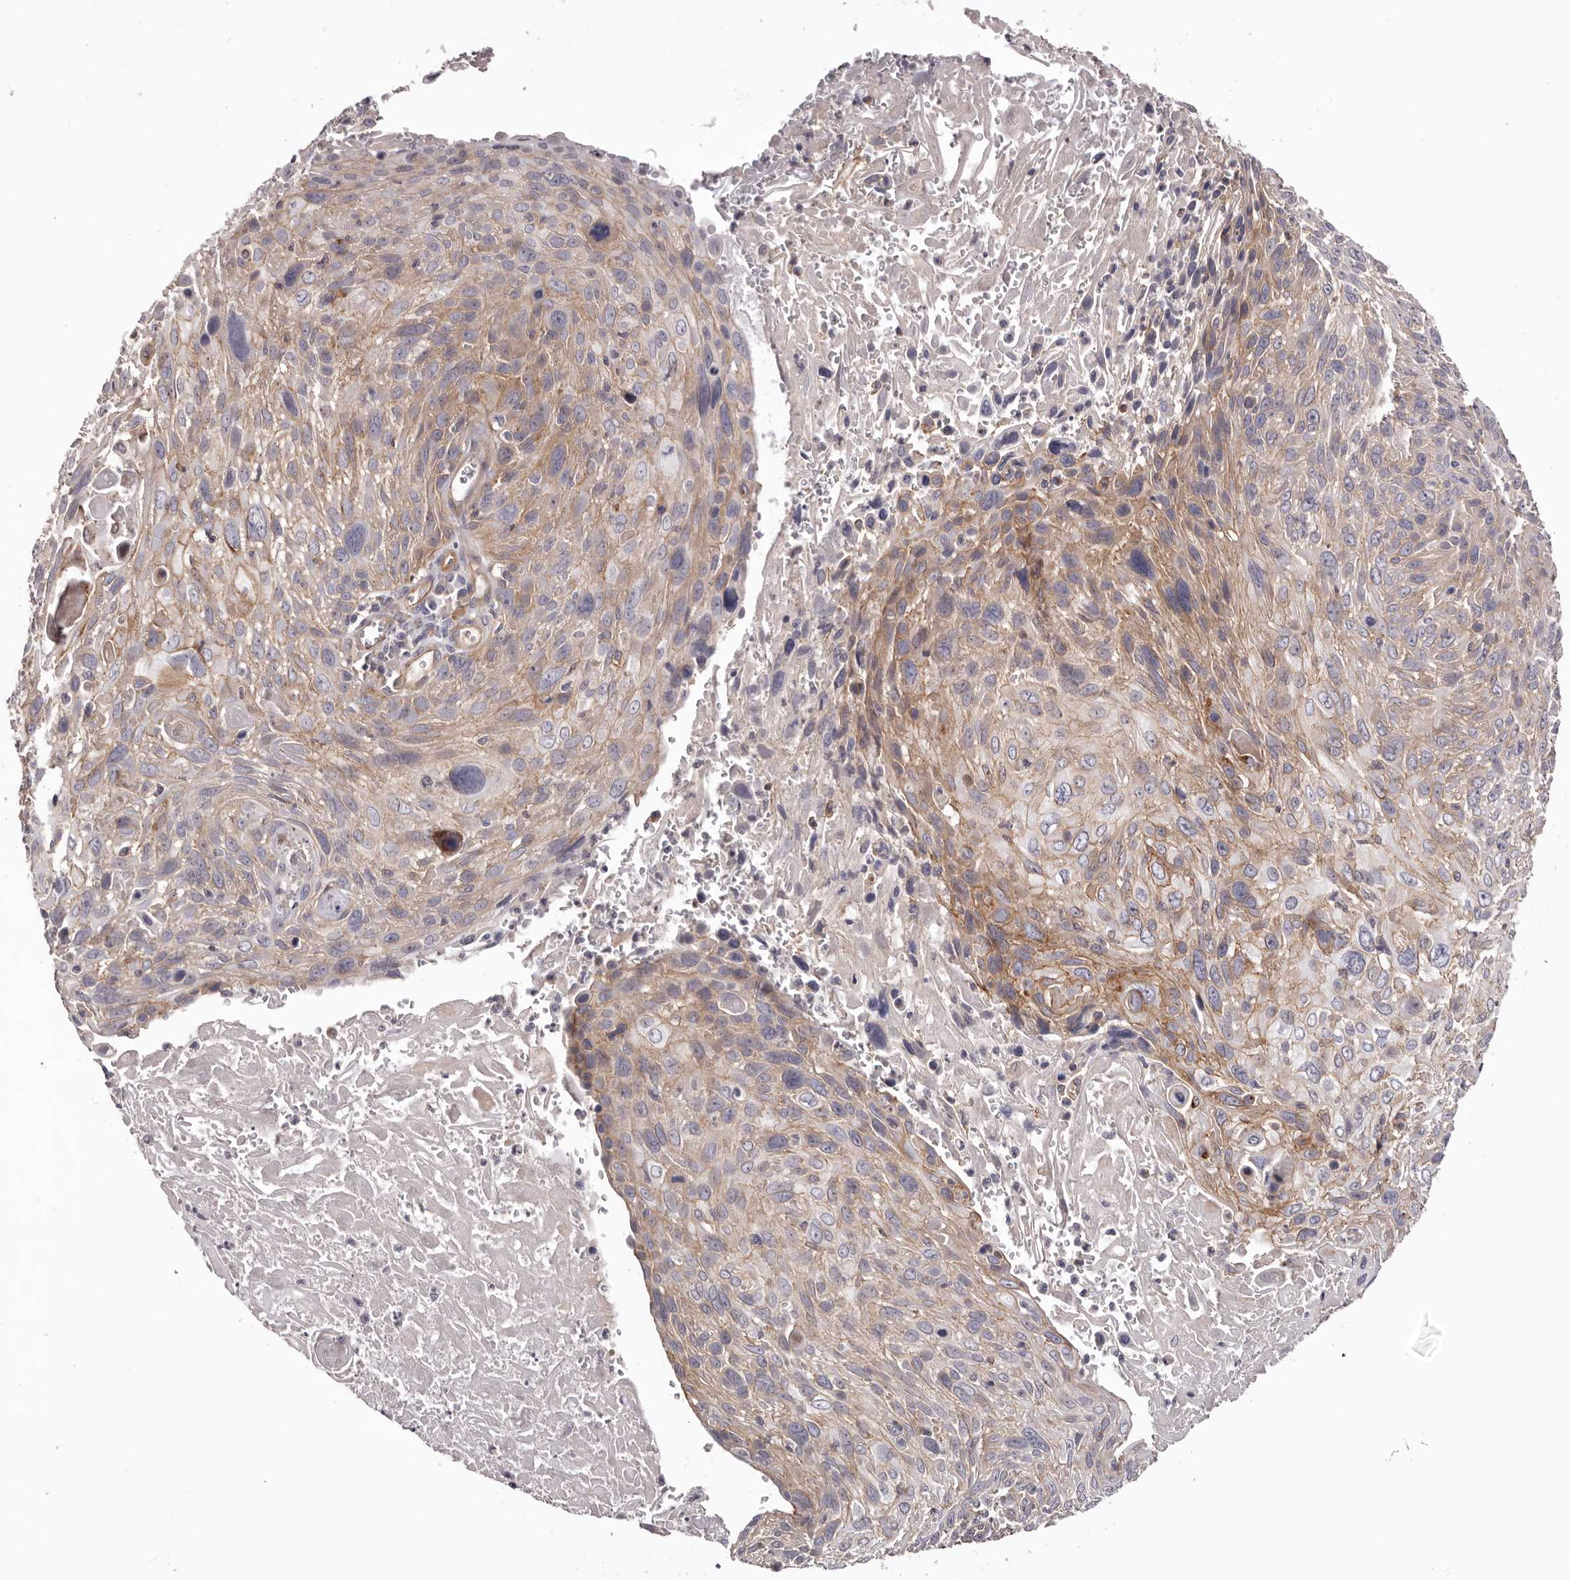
{"staining": {"intensity": "weak", "quantity": "<25%", "location": "cytoplasmic/membranous"}, "tissue": "cervical cancer", "cell_type": "Tumor cells", "image_type": "cancer", "snomed": [{"axis": "morphology", "description": "Squamous cell carcinoma, NOS"}, {"axis": "topography", "description": "Cervix"}], "caption": "Tumor cells are negative for brown protein staining in squamous cell carcinoma (cervical).", "gene": "DMRT2", "patient": {"sex": "female", "age": 51}}